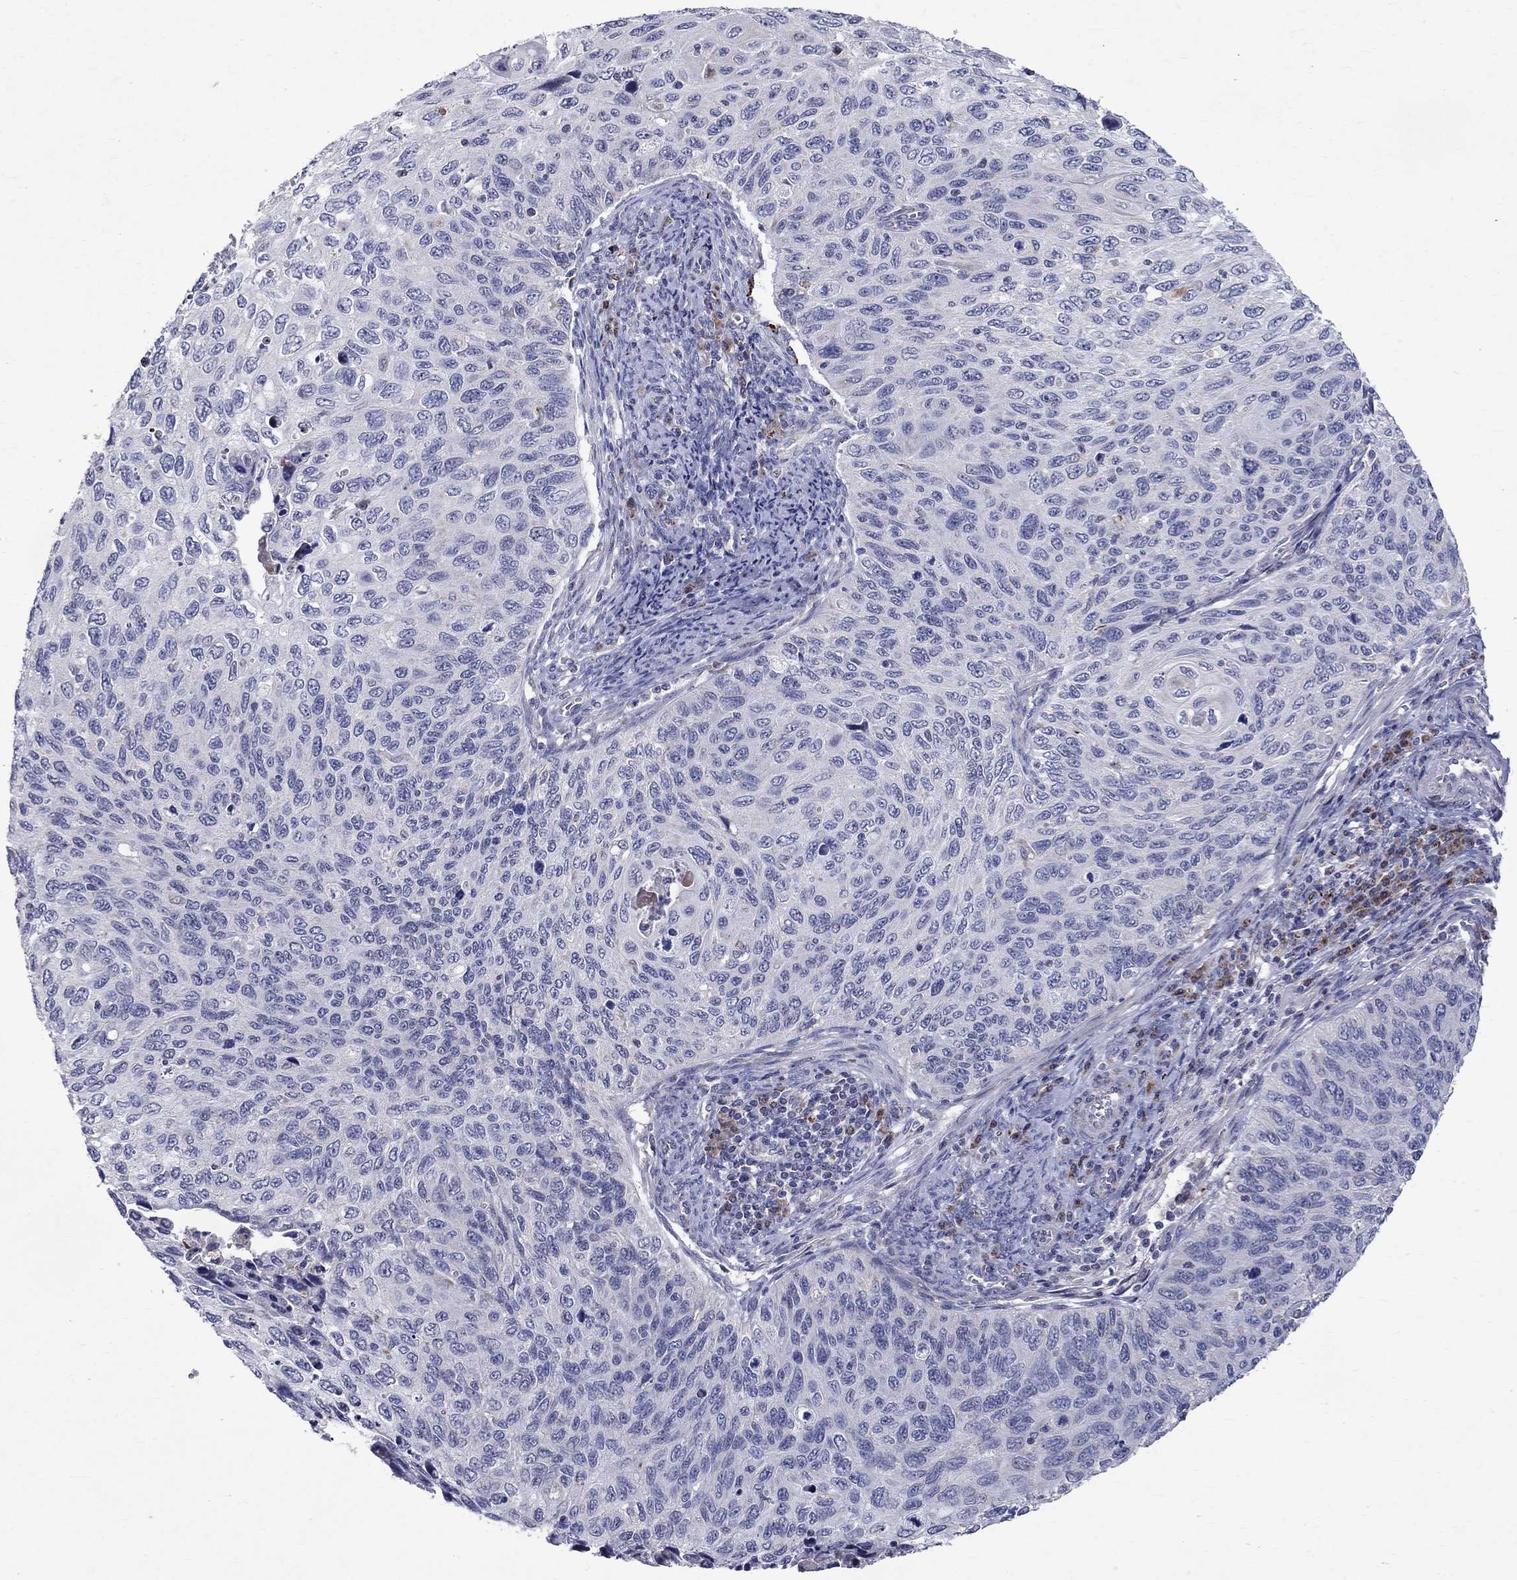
{"staining": {"intensity": "negative", "quantity": "none", "location": "none"}, "tissue": "cervical cancer", "cell_type": "Tumor cells", "image_type": "cancer", "snomed": [{"axis": "morphology", "description": "Squamous cell carcinoma, NOS"}, {"axis": "topography", "description": "Cervix"}], "caption": "This is an immunohistochemistry (IHC) photomicrograph of squamous cell carcinoma (cervical). There is no staining in tumor cells.", "gene": "SLC4A10", "patient": {"sex": "female", "age": 70}}